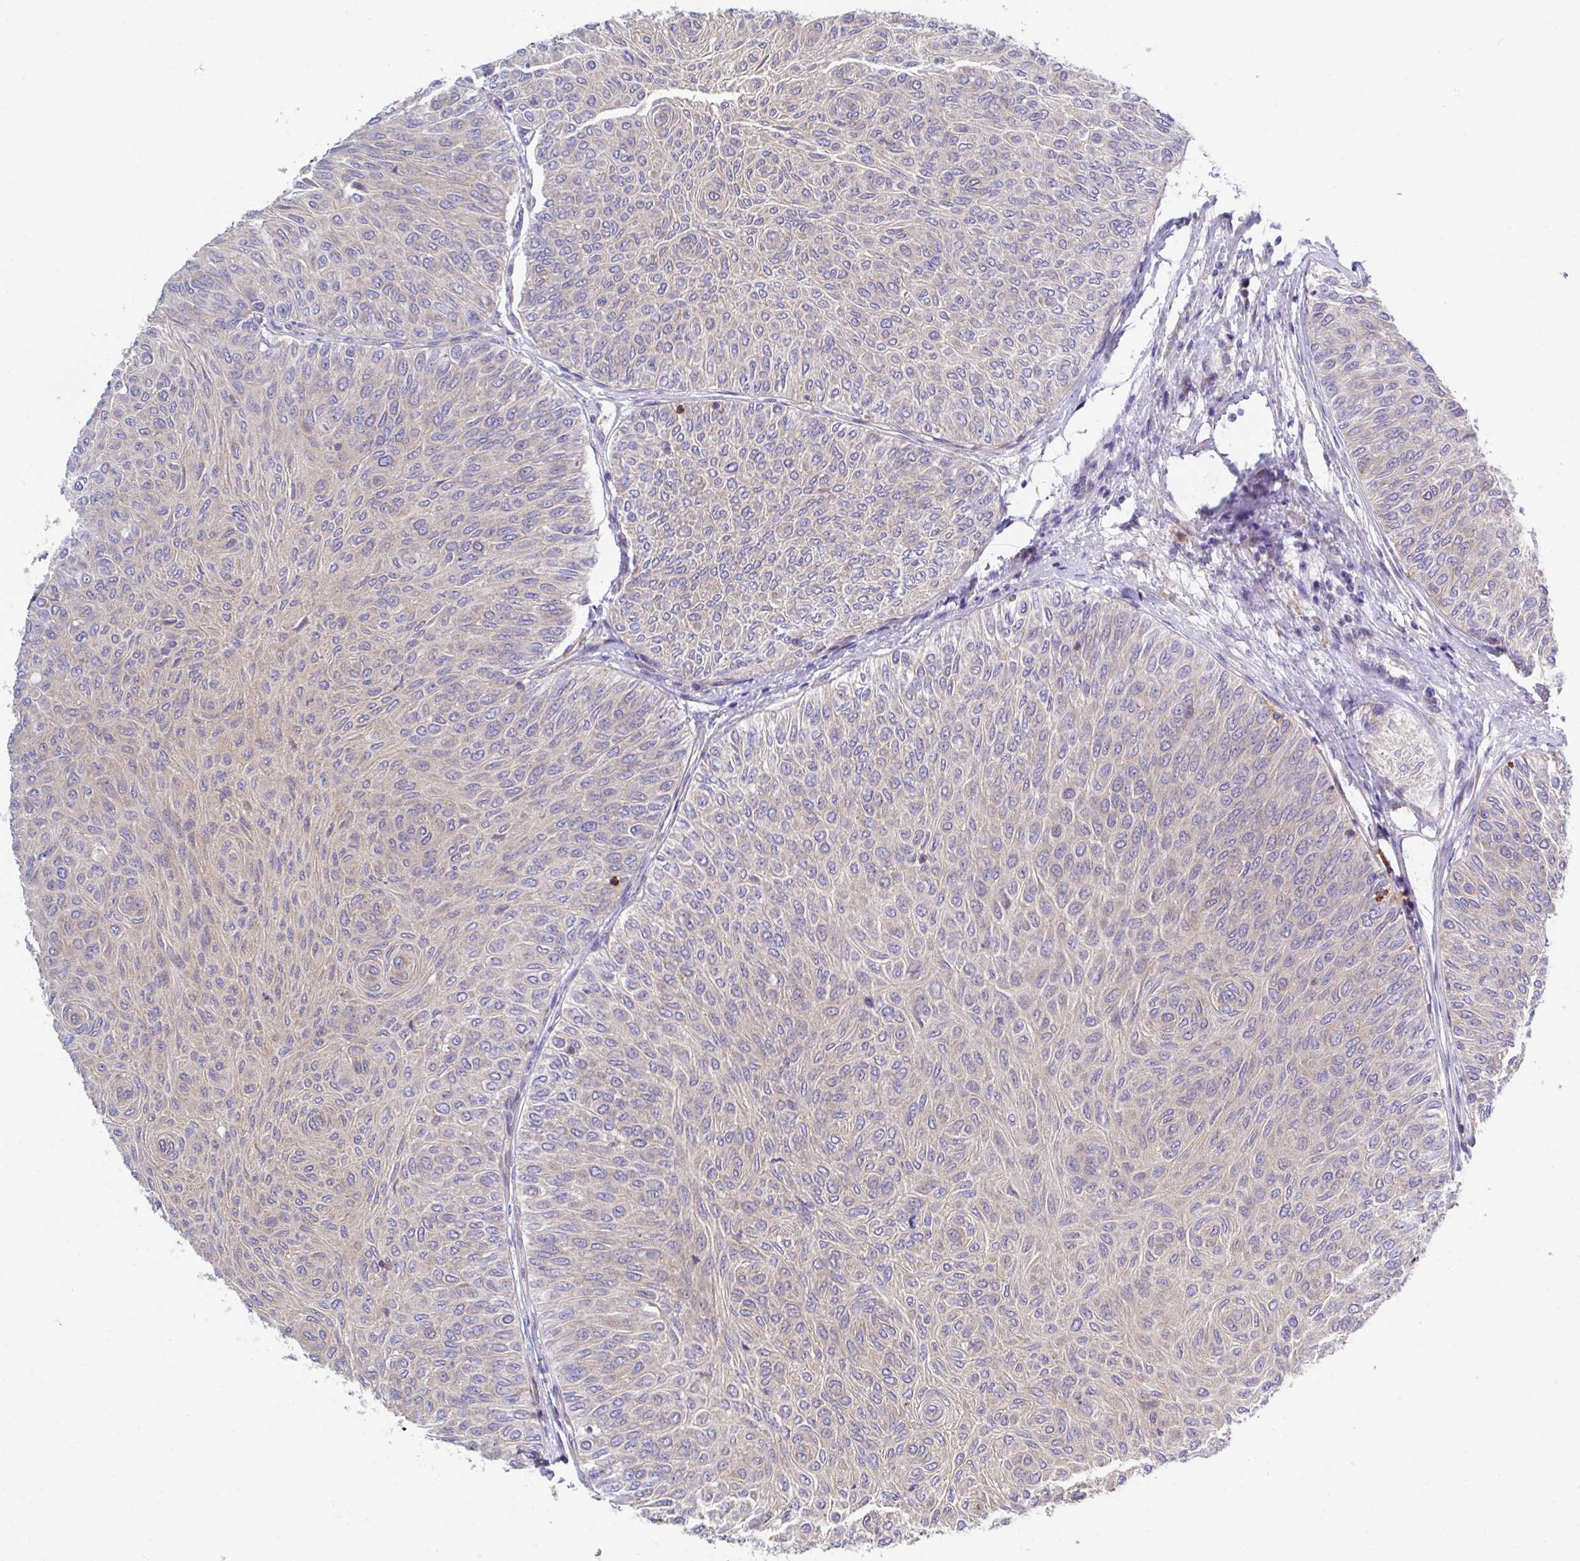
{"staining": {"intensity": "weak", "quantity": "<25%", "location": "cytoplasmic/membranous"}, "tissue": "urothelial cancer", "cell_type": "Tumor cells", "image_type": "cancer", "snomed": [{"axis": "morphology", "description": "Urothelial carcinoma, Low grade"}, {"axis": "topography", "description": "Urinary bladder"}], "caption": "There is no significant staining in tumor cells of urothelial cancer.", "gene": "FRMD3", "patient": {"sex": "male", "age": 78}}